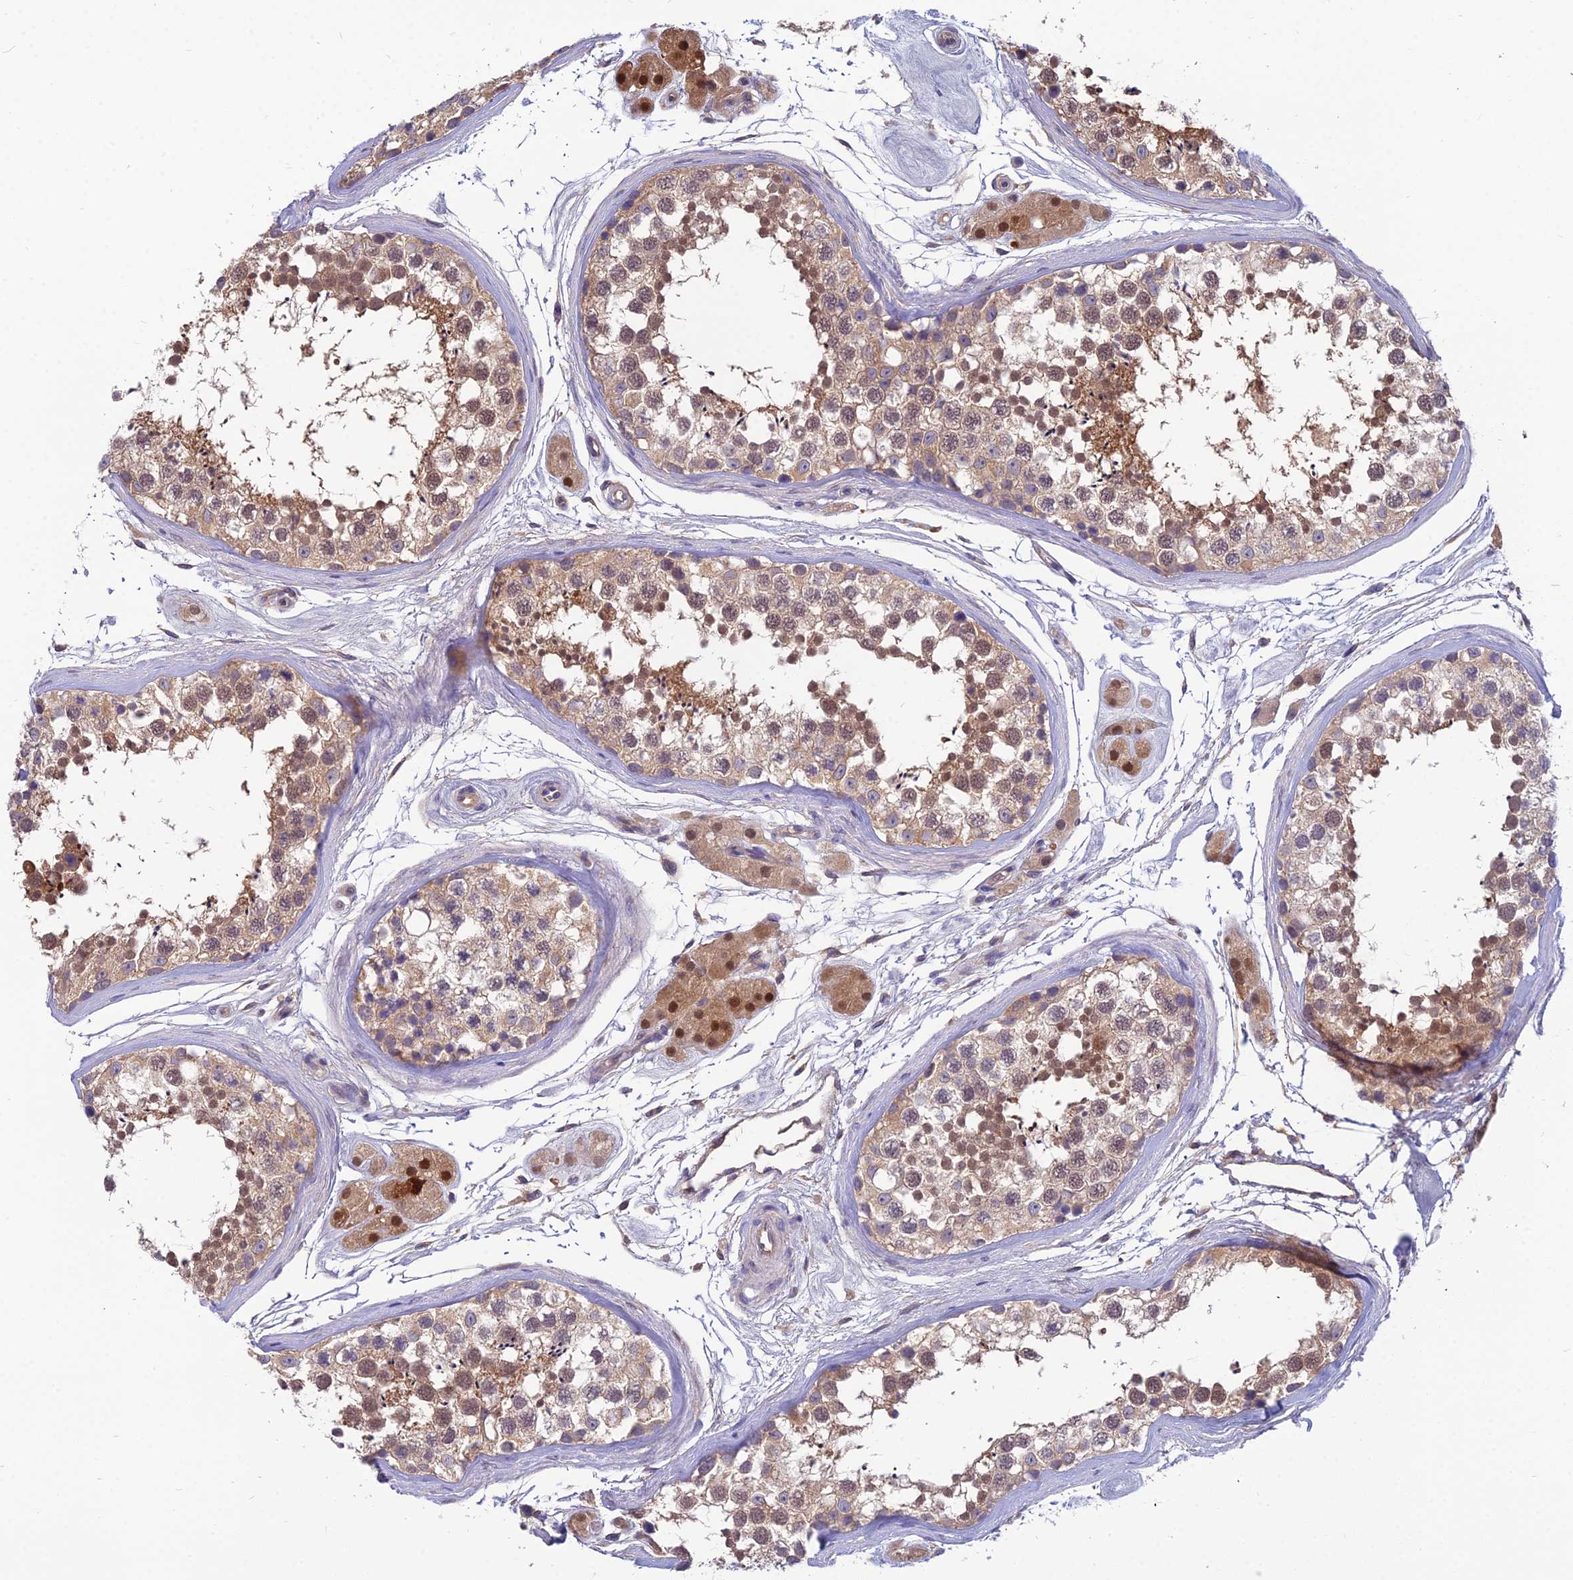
{"staining": {"intensity": "moderate", "quantity": "25%-75%", "location": "cytoplasmic/membranous,nuclear"}, "tissue": "testis", "cell_type": "Cells in seminiferous ducts", "image_type": "normal", "snomed": [{"axis": "morphology", "description": "Normal tissue, NOS"}, {"axis": "topography", "description": "Testis"}], "caption": "Moderate cytoplasmic/membranous,nuclear positivity for a protein is appreciated in about 25%-75% of cells in seminiferous ducts of normal testis using immunohistochemistry.", "gene": "MVD", "patient": {"sex": "male", "age": 56}}